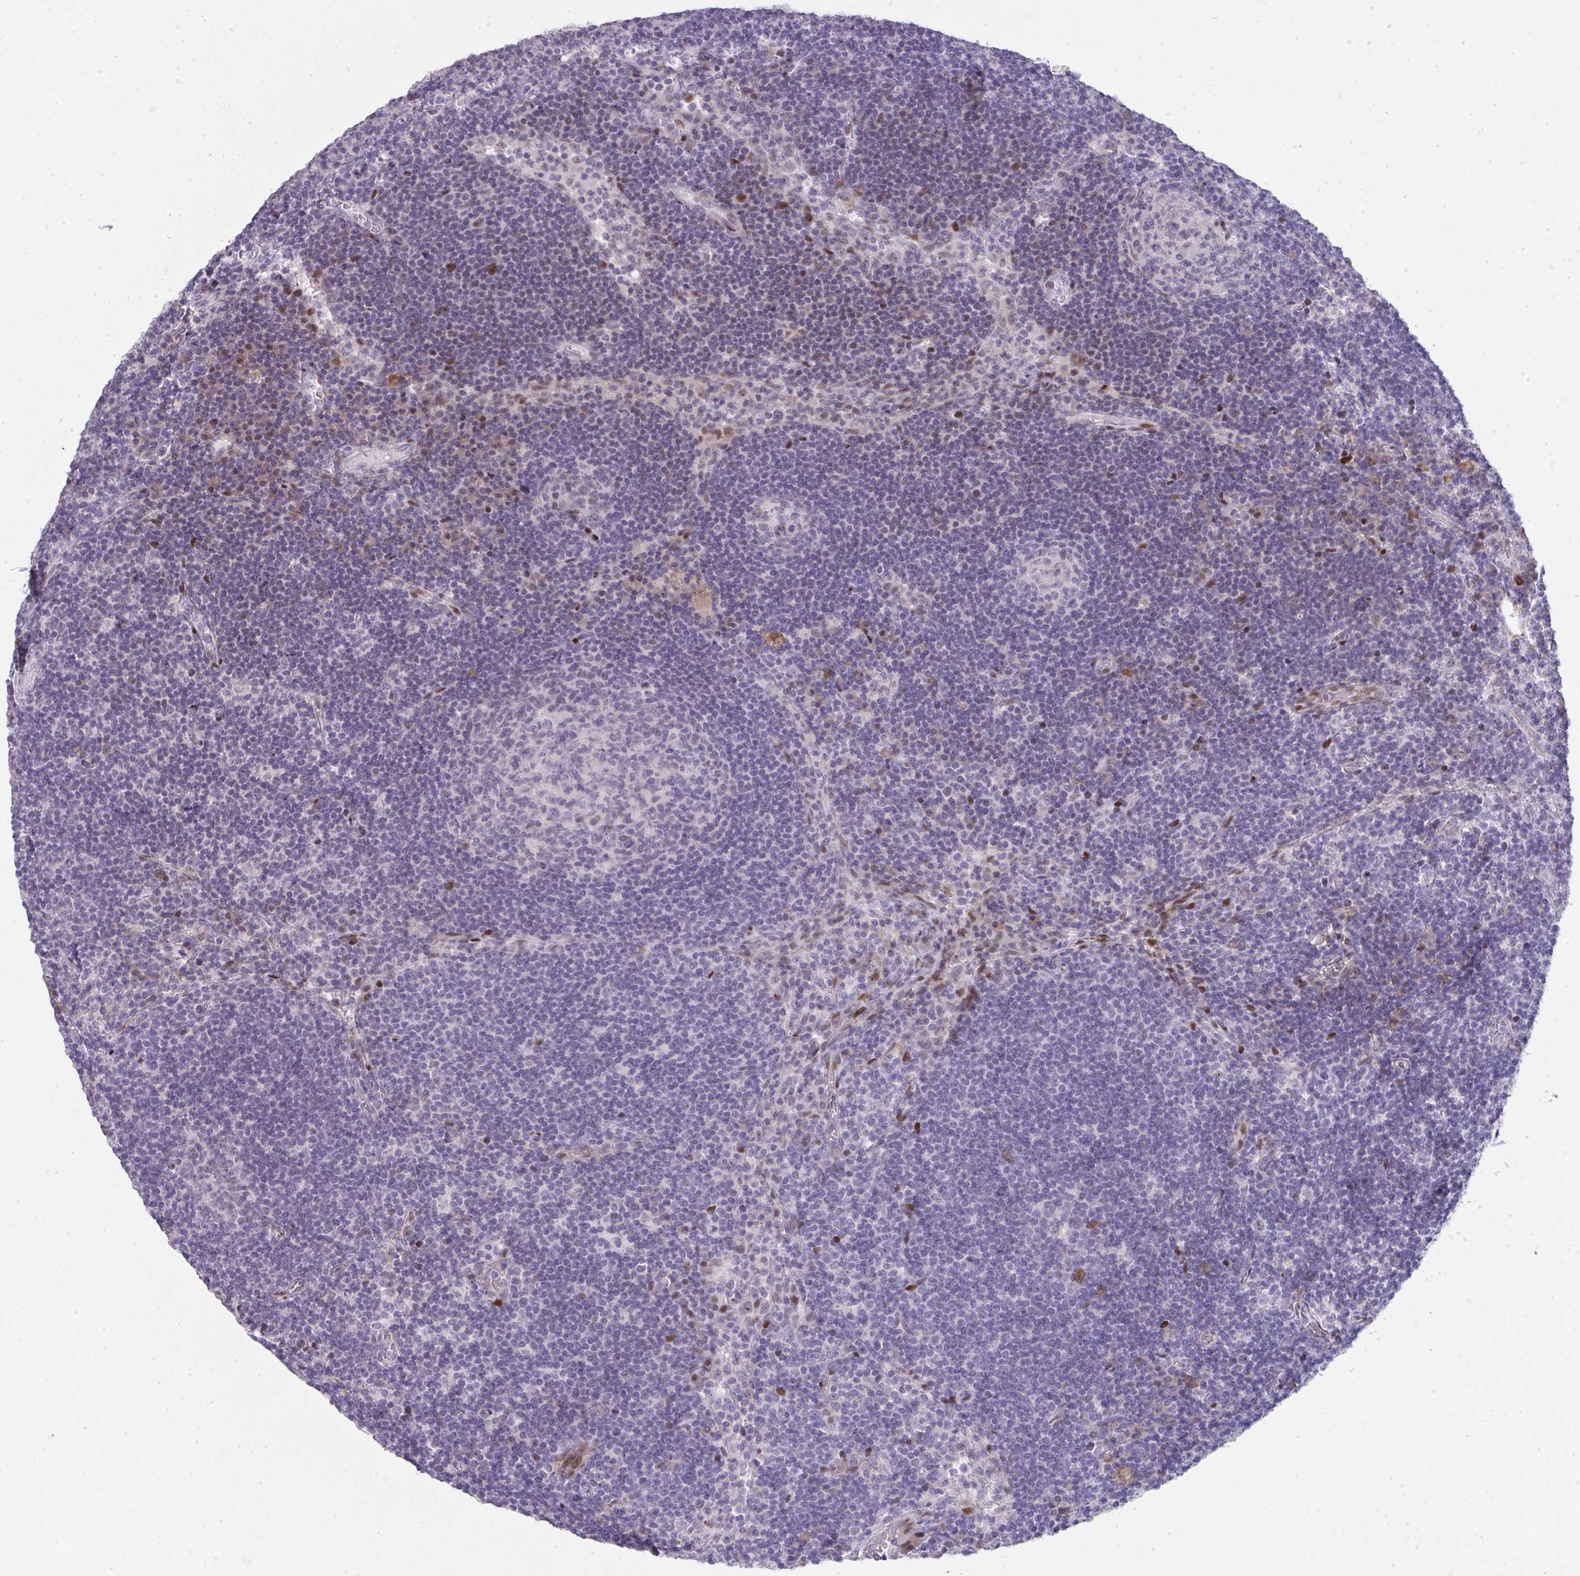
{"staining": {"intensity": "negative", "quantity": "none", "location": "none"}, "tissue": "lymph node", "cell_type": "Germinal center cells", "image_type": "normal", "snomed": [{"axis": "morphology", "description": "Normal tissue, NOS"}, {"axis": "topography", "description": "Lymph node"}], "caption": "Germinal center cells are negative for brown protein staining in unremarkable lymph node. Brightfield microscopy of immunohistochemistry (IHC) stained with DAB (brown) and hematoxylin (blue), captured at high magnification.", "gene": "GALNT16", "patient": {"sex": "male", "age": 67}}